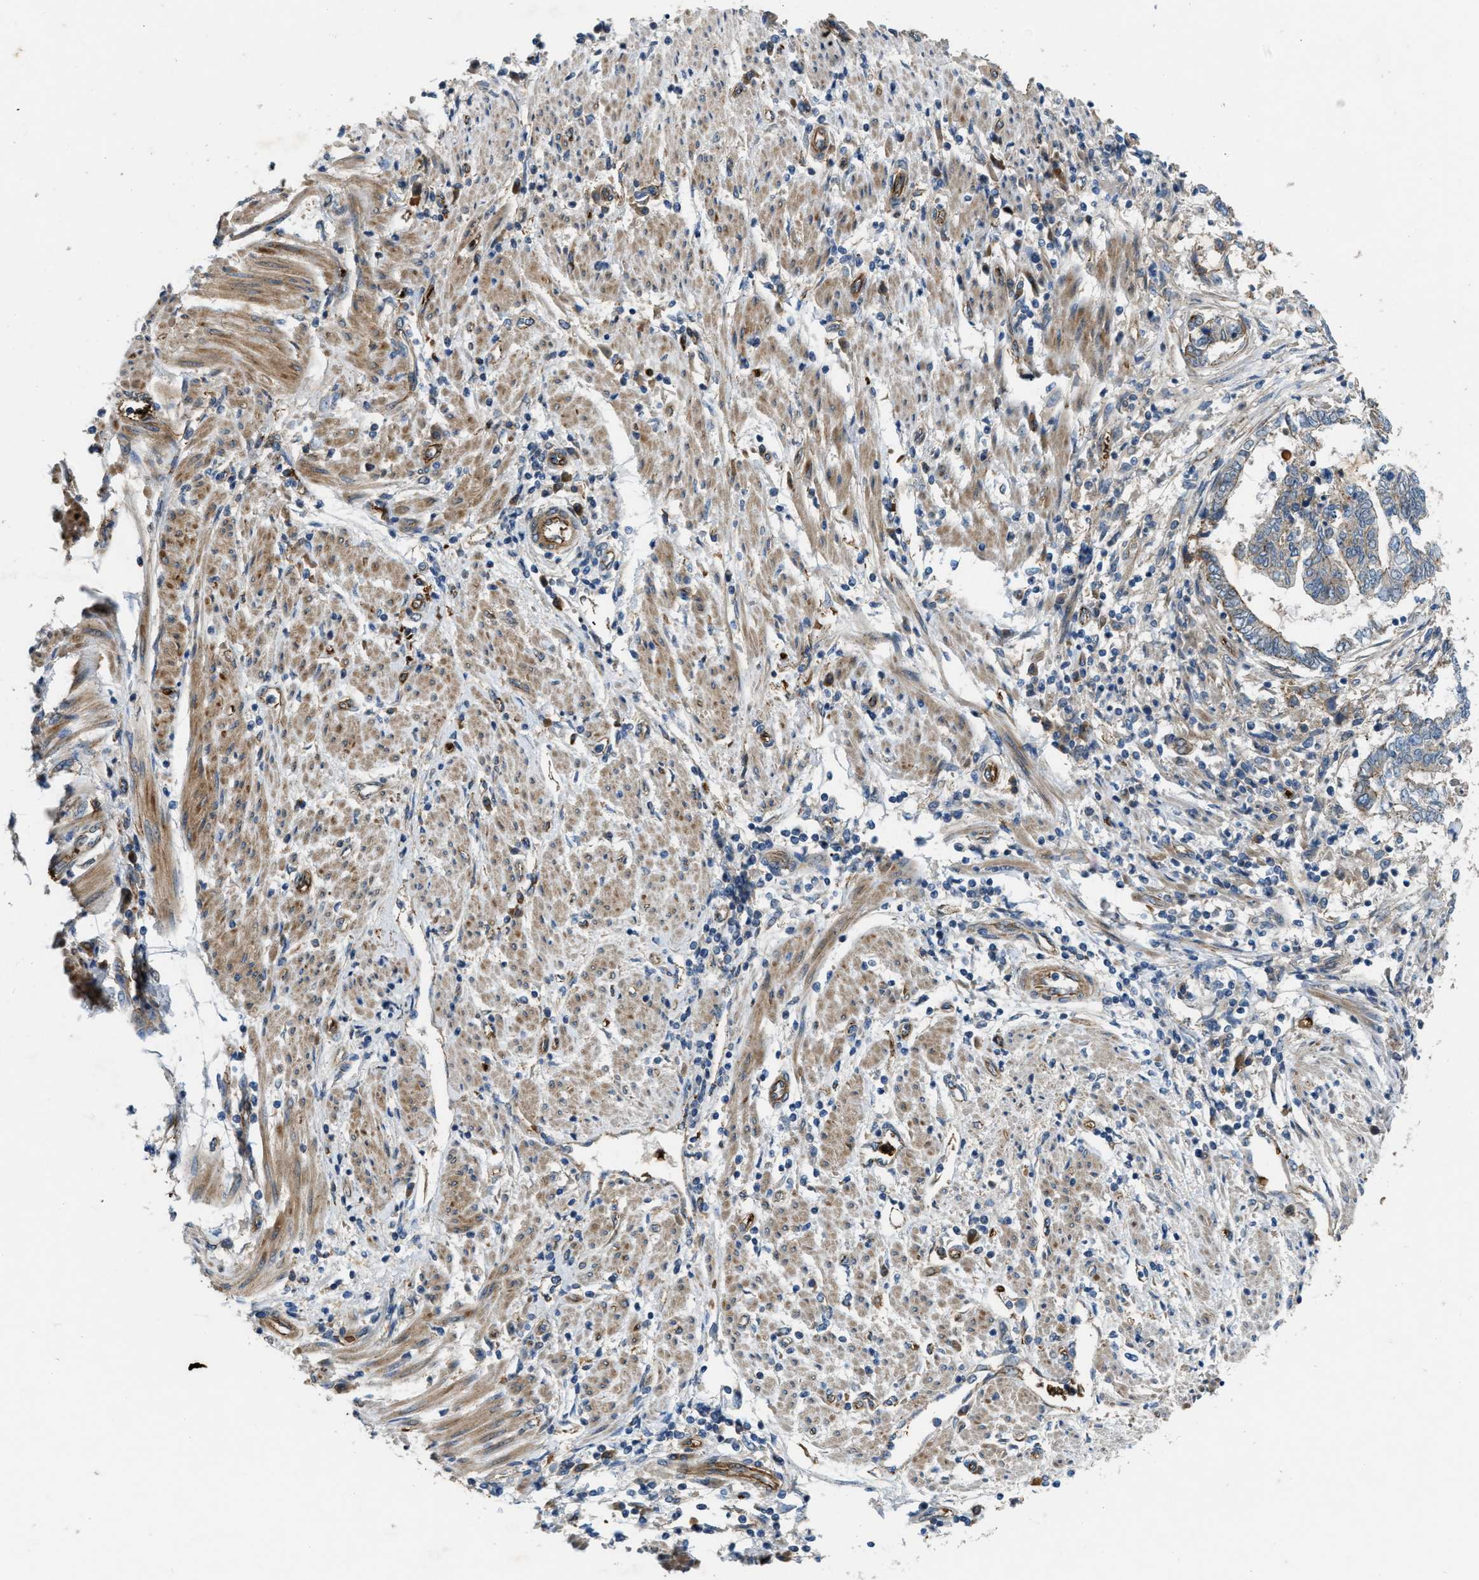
{"staining": {"intensity": "moderate", "quantity": "25%-75%", "location": "cytoplasmic/membranous"}, "tissue": "endometrial cancer", "cell_type": "Tumor cells", "image_type": "cancer", "snomed": [{"axis": "morphology", "description": "Adenocarcinoma, NOS"}, {"axis": "topography", "description": "Uterus"}, {"axis": "topography", "description": "Endometrium"}], "caption": "IHC of human endometrial cancer reveals medium levels of moderate cytoplasmic/membranous positivity in about 25%-75% of tumor cells.", "gene": "ERC1", "patient": {"sex": "female", "age": 70}}